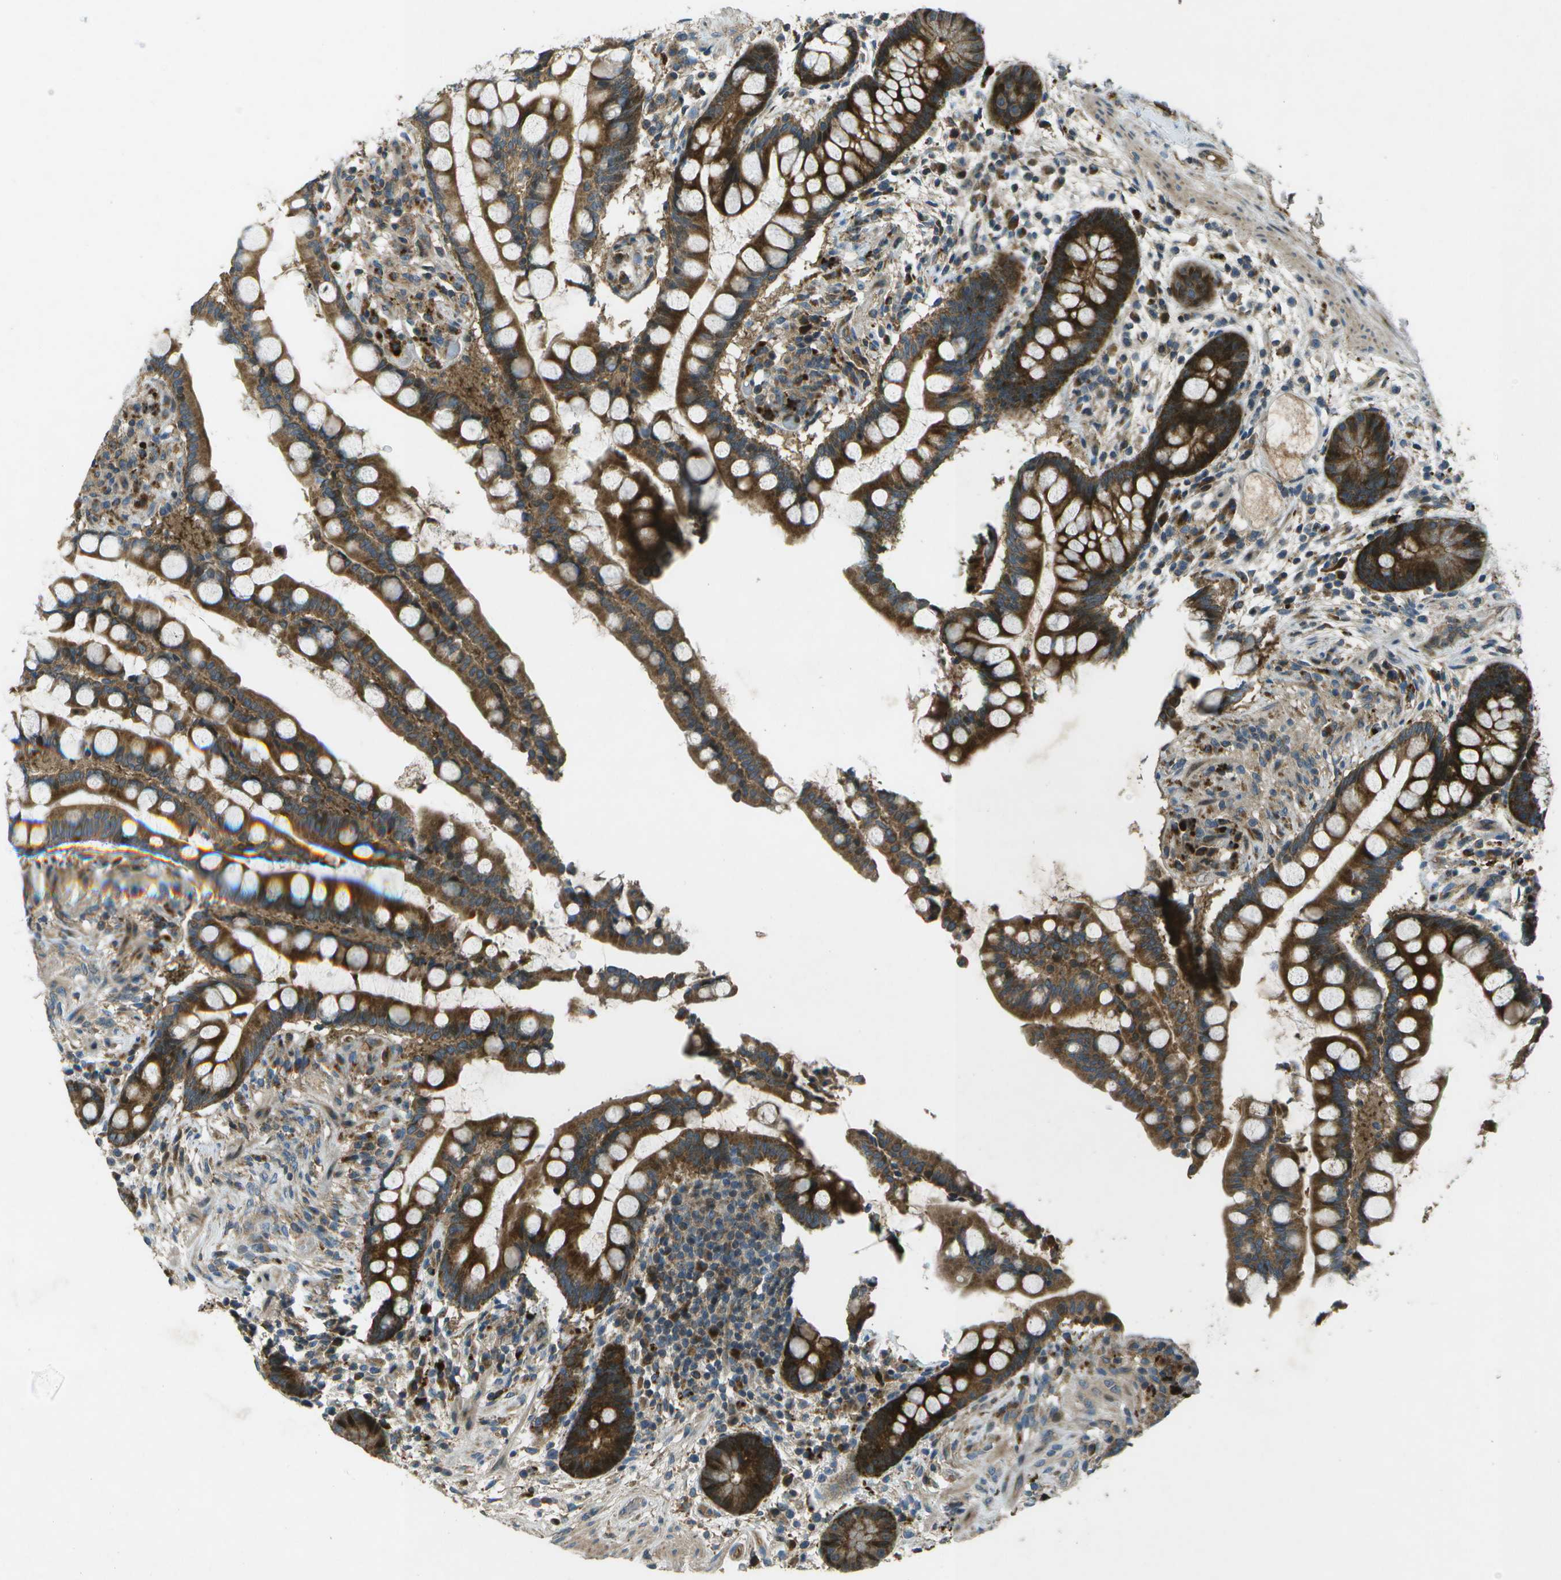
{"staining": {"intensity": "weak", "quantity": ">75%", "location": "cytoplasmic/membranous"}, "tissue": "colon", "cell_type": "Endothelial cells", "image_type": "normal", "snomed": [{"axis": "morphology", "description": "Normal tissue, NOS"}, {"axis": "topography", "description": "Colon"}], "caption": "A histopathology image of human colon stained for a protein demonstrates weak cytoplasmic/membranous brown staining in endothelial cells.", "gene": "PXYLP1", "patient": {"sex": "male", "age": 73}}